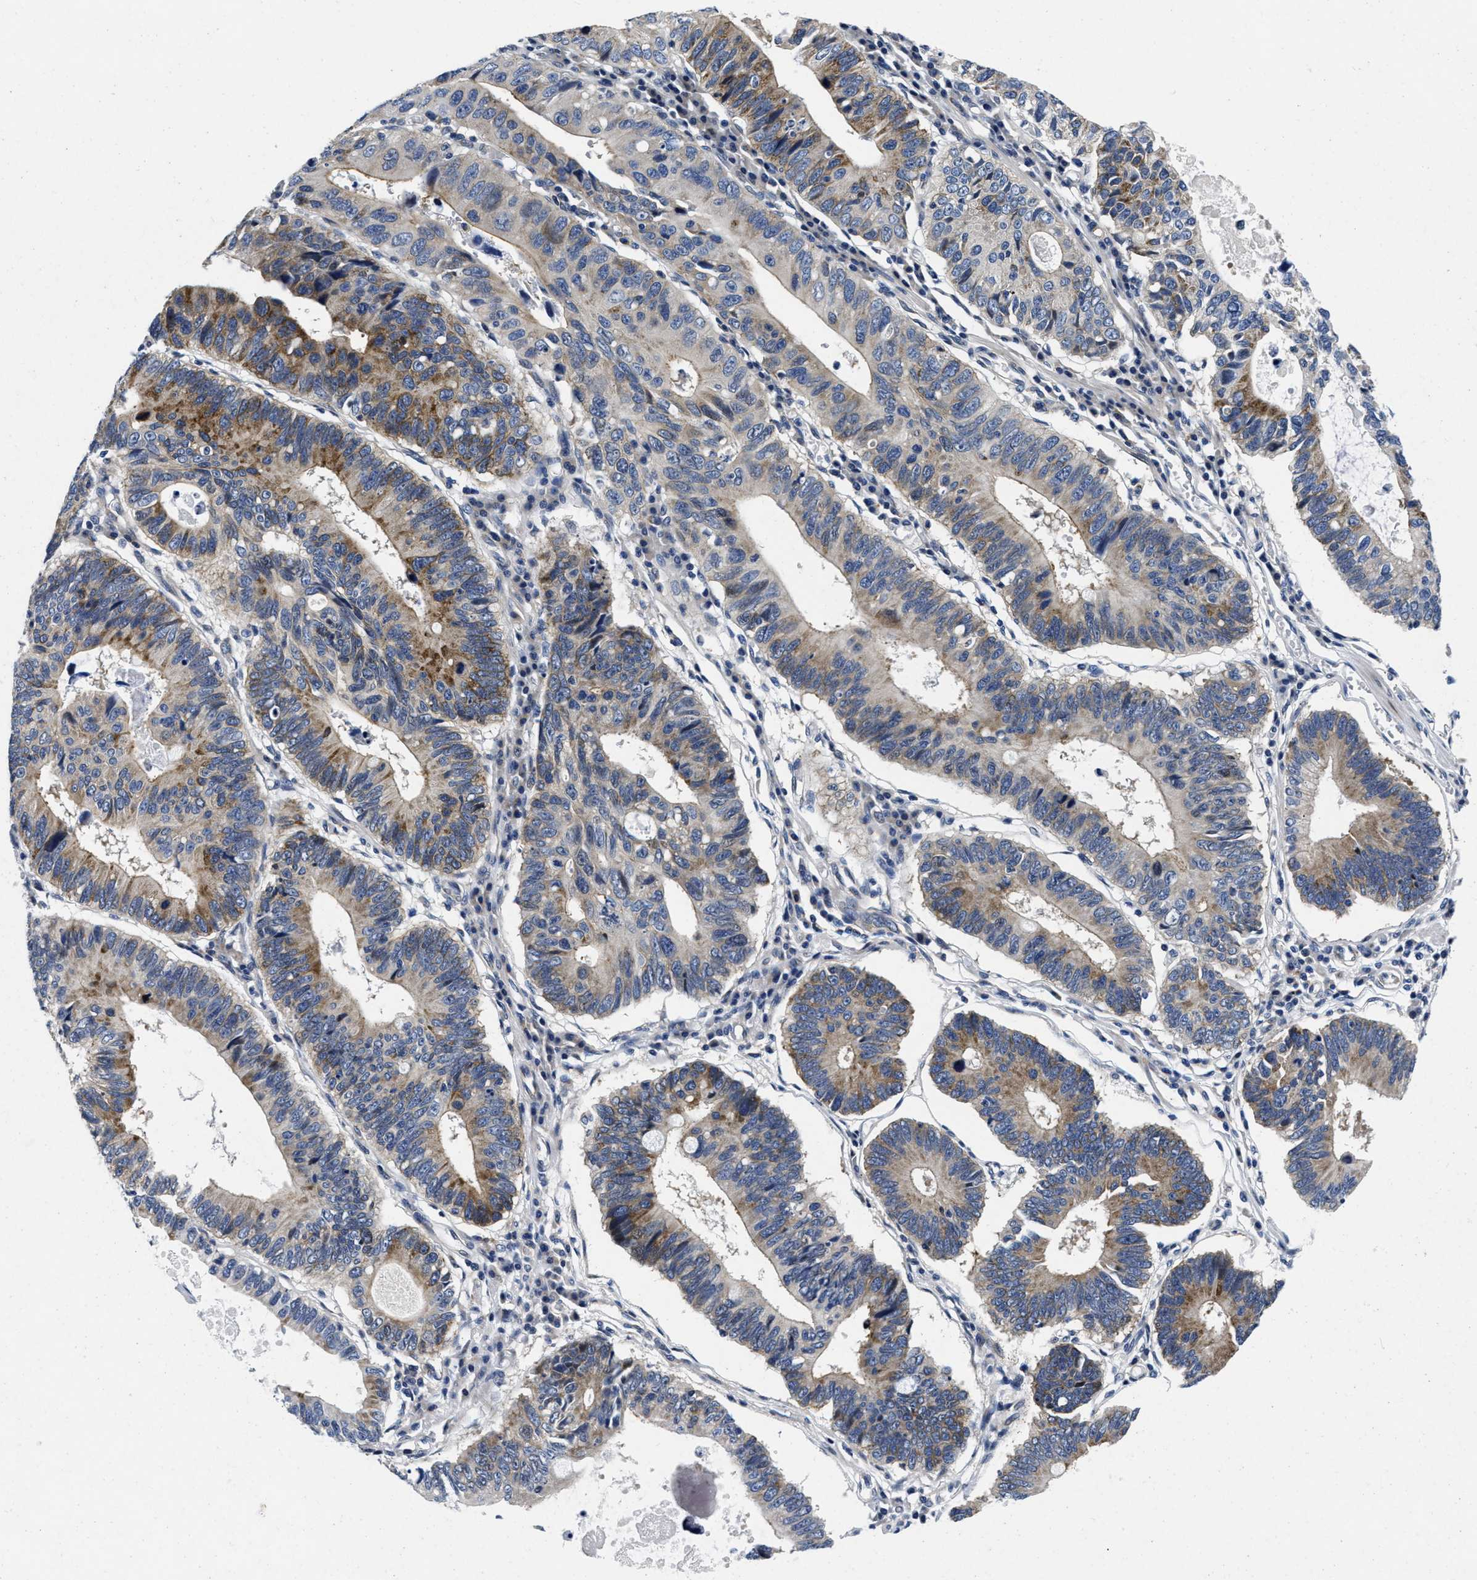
{"staining": {"intensity": "moderate", "quantity": "25%-75%", "location": "cytoplasmic/membranous"}, "tissue": "stomach cancer", "cell_type": "Tumor cells", "image_type": "cancer", "snomed": [{"axis": "morphology", "description": "Adenocarcinoma, NOS"}, {"axis": "topography", "description": "Stomach"}], "caption": "A micrograph showing moderate cytoplasmic/membranous expression in approximately 25%-75% of tumor cells in stomach cancer, as visualized by brown immunohistochemical staining.", "gene": "LAD1", "patient": {"sex": "male", "age": 59}}